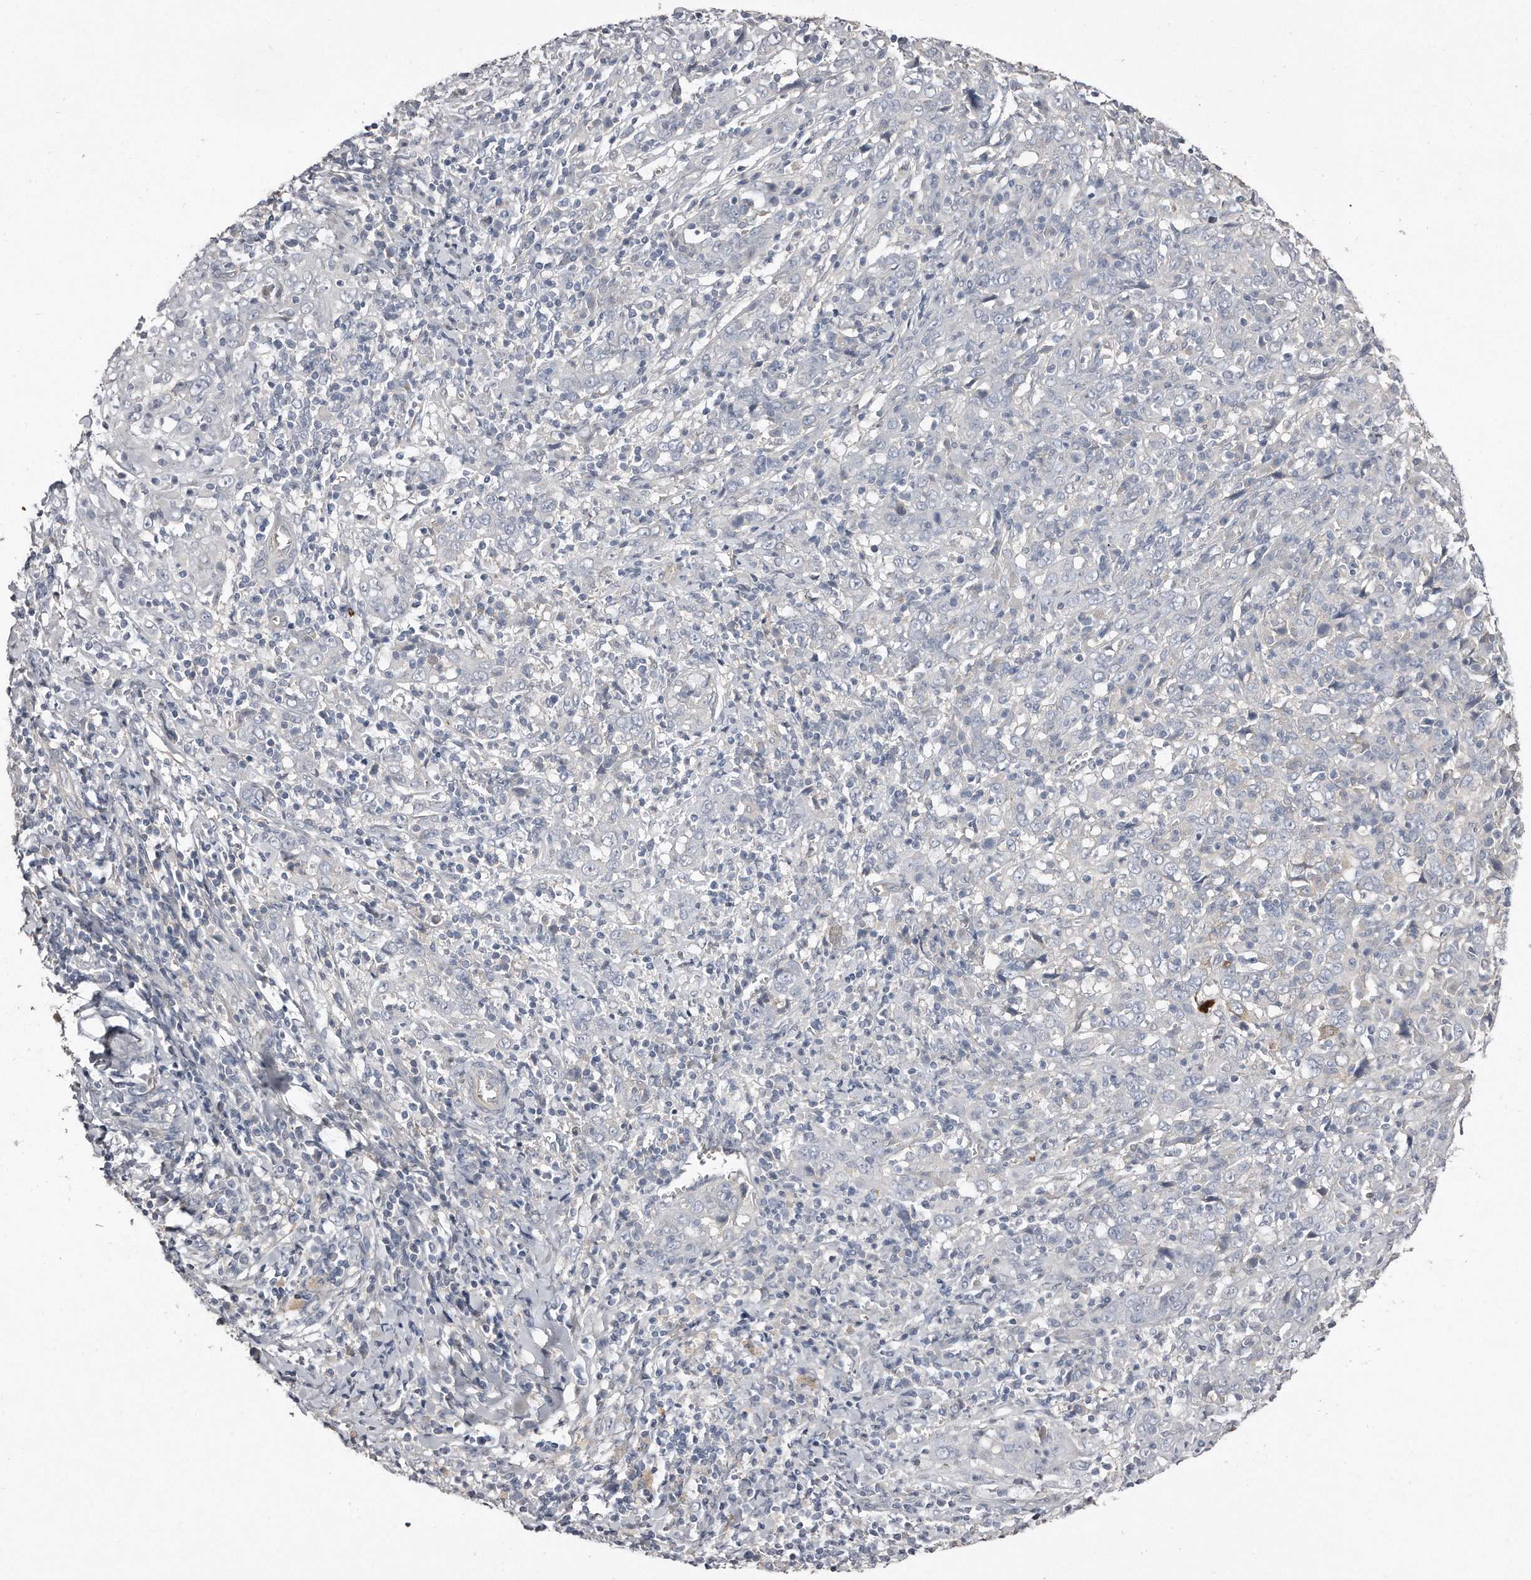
{"staining": {"intensity": "negative", "quantity": "none", "location": "none"}, "tissue": "cervical cancer", "cell_type": "Tumor cells", "image_type": "cancer", "snomed": [{"axis": "morphology", "description": "Squamous cell carcinoma, NOS"}, {"axis": "topography", "description": "Cervix"}], "caption": "Immunohistochemical staining of cervical cancer (squamous cell carcinoma) exhibits no significant expression in tumor cells. (Stains: DAB immunohistochemistry with hematoxylin counter stain, Microscopy: brightfield microscopy at high magnification).", "gene": "LMOD1", "patient": {"sex": "female", "age": 46}}